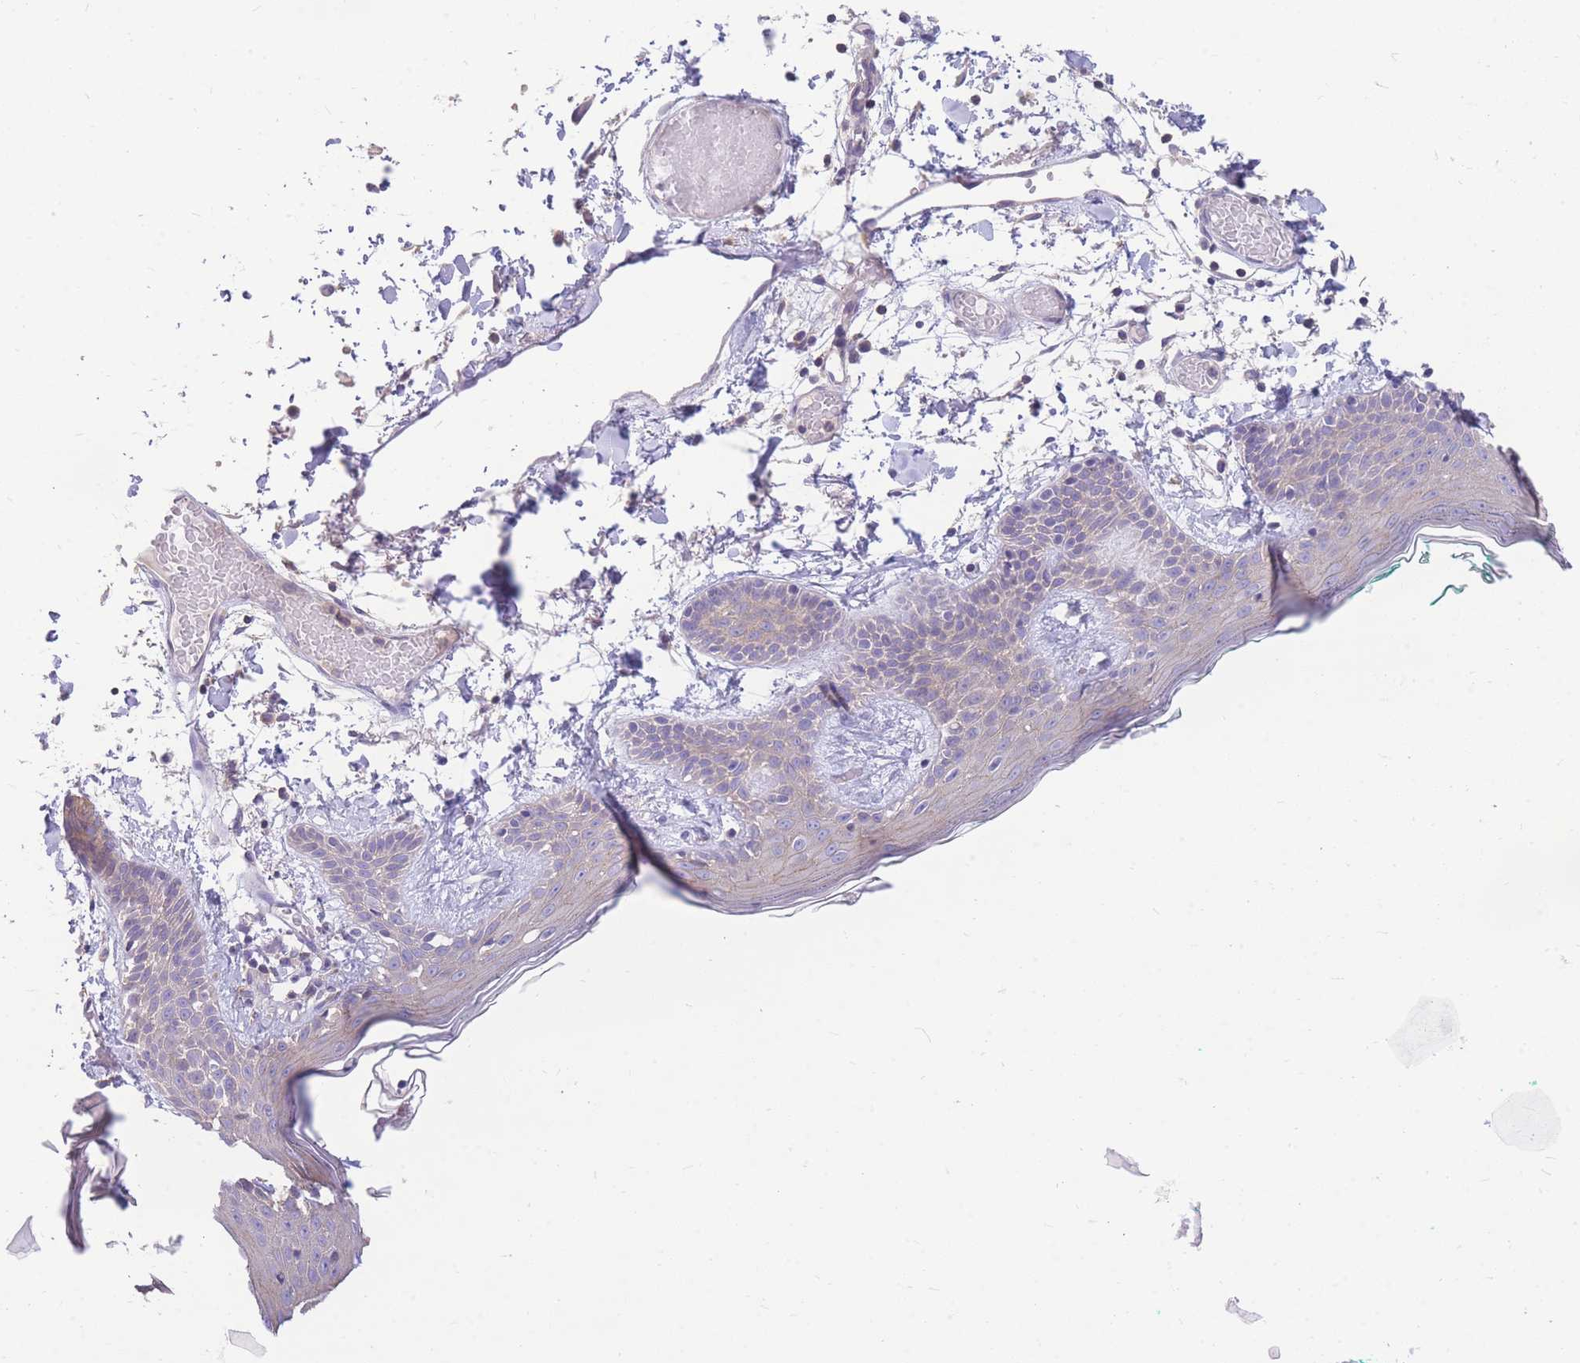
{"staining": {"intensity": "negative", "quantity": "none", "location": "none"}, "tissue": "skin", "cell_type": "Fibroblasts", "image_type": "normal", "snomed": [{"axis": "morphology", "description": "Normal tissue, NOS"}, {"axis": "topography", "description": "Skin"}], "caption": "Immunohistochemistry image of unremarkable skin: skin stained with DAB demonstrates no significant protein expression in fibroblasts.", "gene": "OR5T1", "patient": {"sex": "male", "age": 79}}